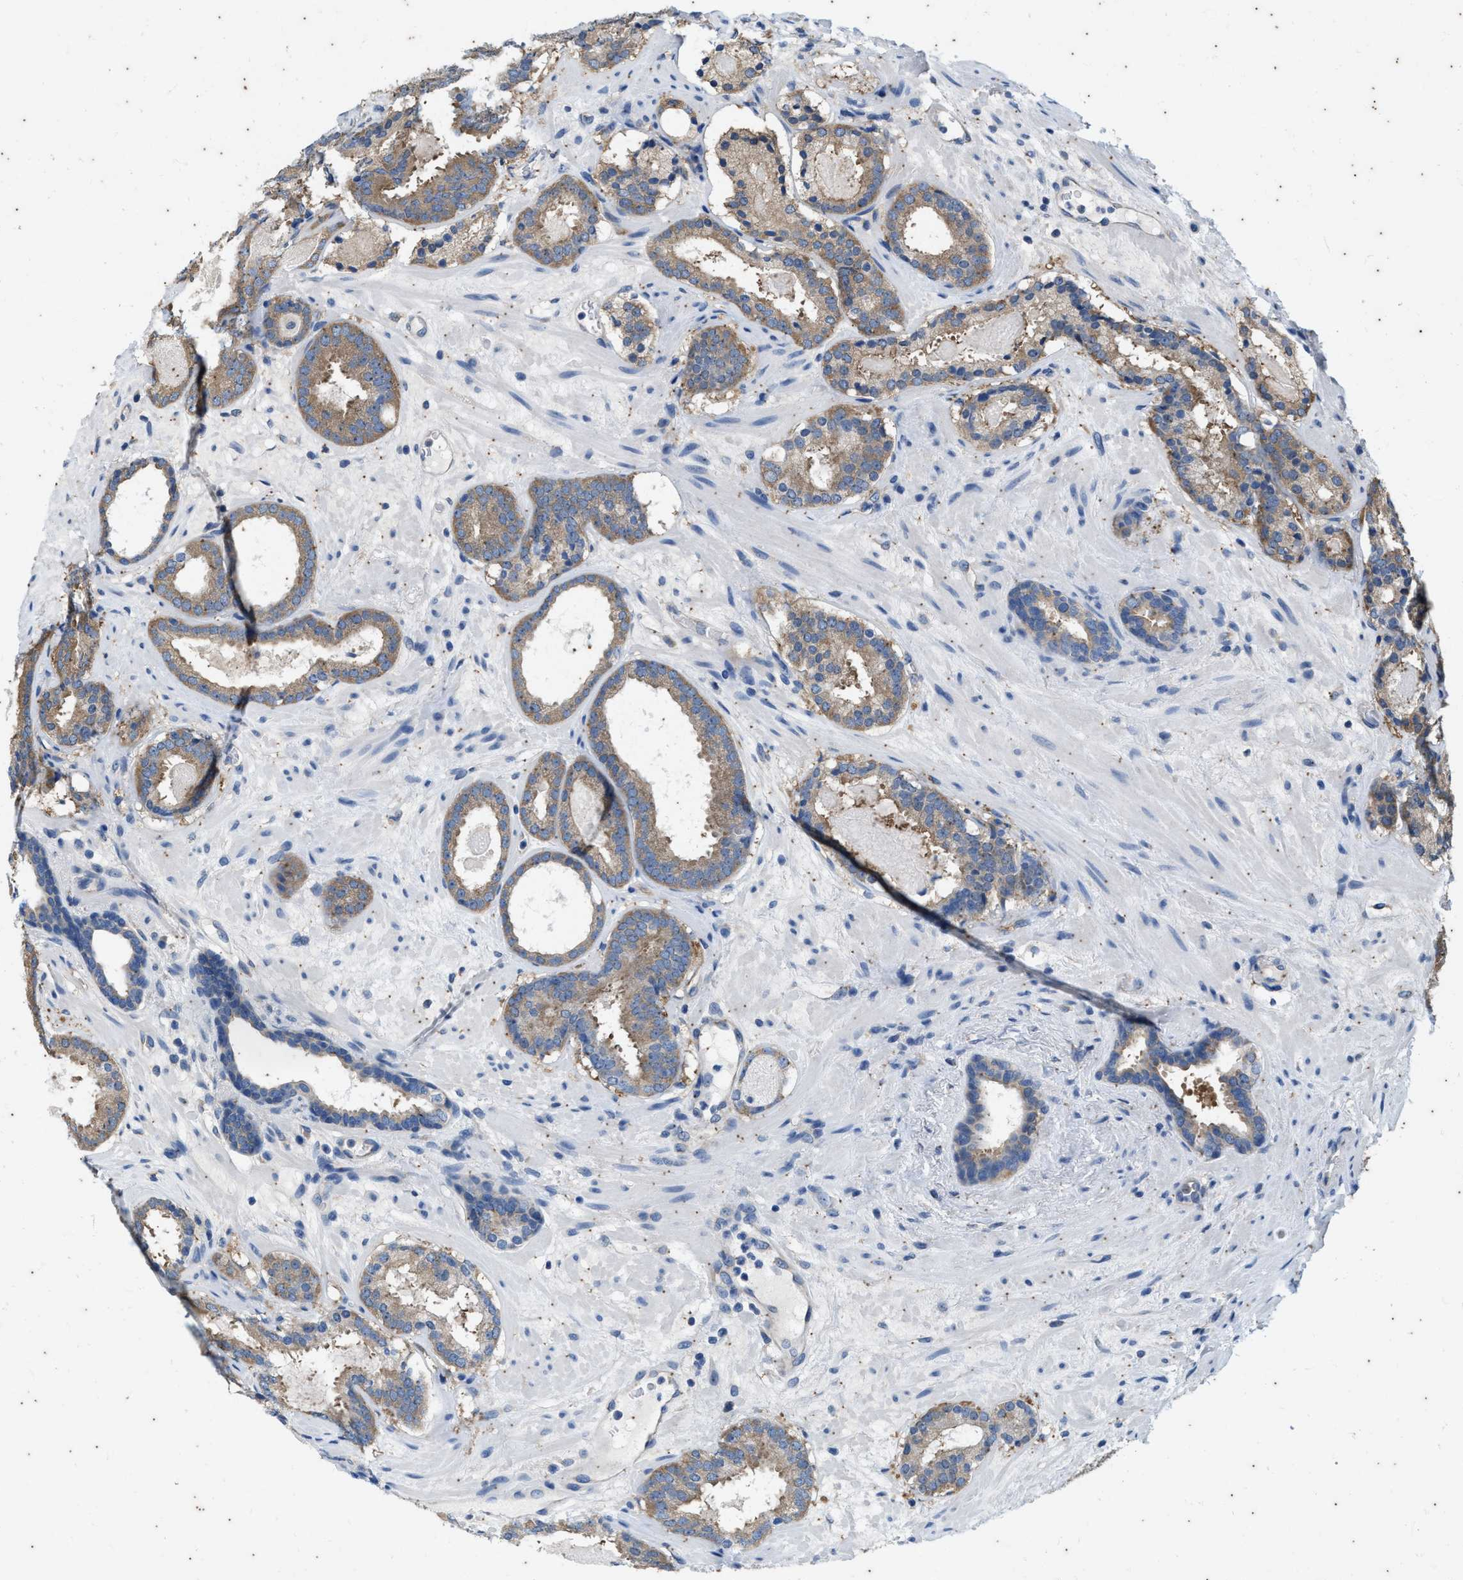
{"staining": {"intensity": "moderate", "quantity": ">75%", "location": "cytoplasmic/membranous"}, "tissue": "prostate cancer", "cell_type": "Tumor cells", "image_type": "cancer", "snomed": [{"axis": "morphology", "description": "Adenocarcinoma, Low grade"}, {"axis": "topography", "description": "Prostate"}], "caption": "A brown stain shows moderate cytoplasmic/membranous positivity of a protein in adenocarcinoma (low-grade) (prostate) tumor cells.", "gene": "COX19", "patient": {"sex": "male", "age": 69}}